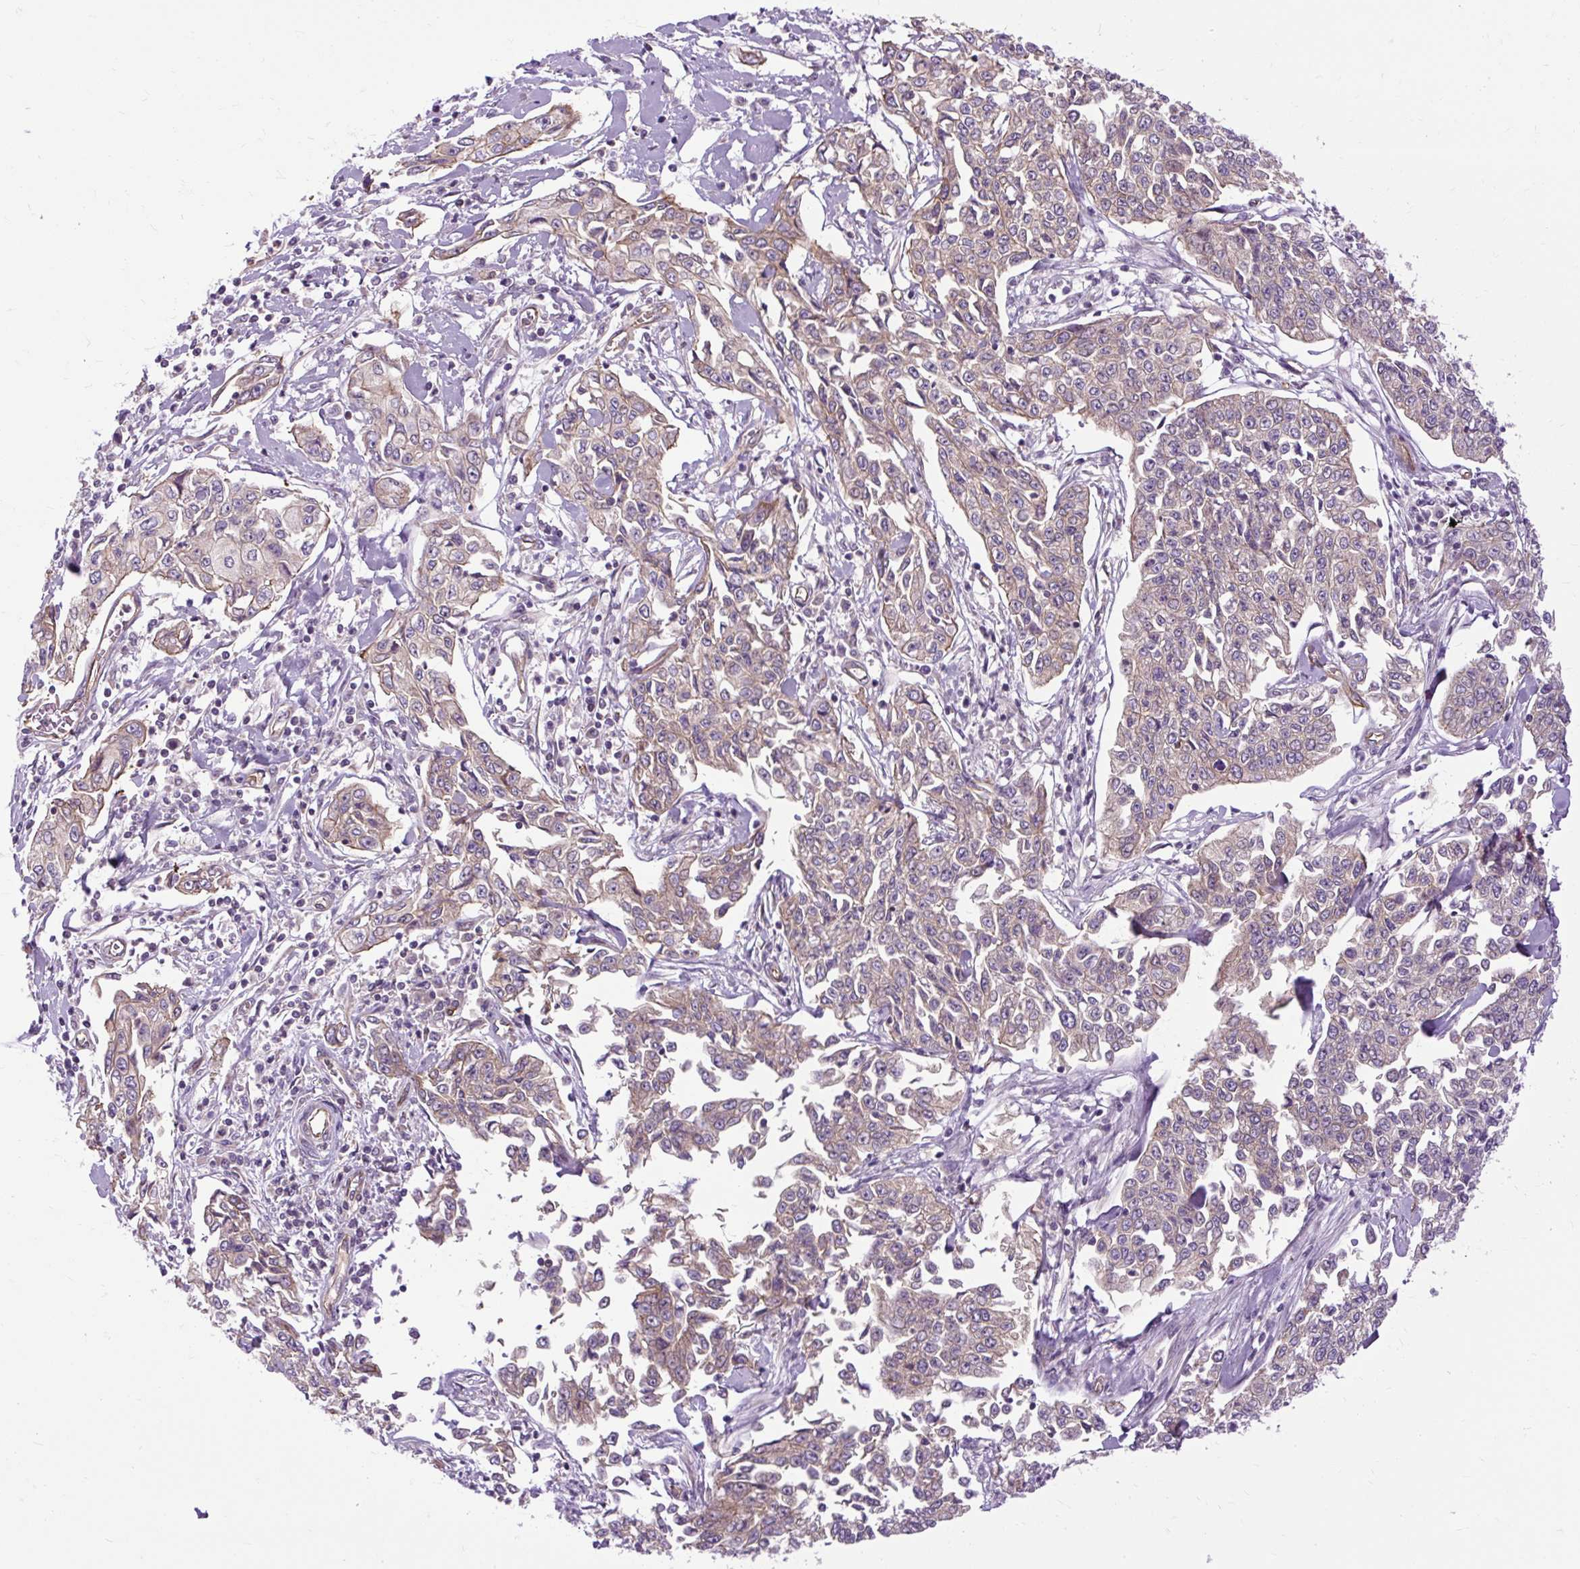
{"staining": {"intensity": "negative", "quantity": "none", "location": "none"}, "tissue": "cervical cancer", "cell_type": "Tumor cells", "image_type": "cancer", "snomed": [{"axis": "morphology", "description": "Squamous cell carcinoma, NOS"}, {"axis": "topography", "description": "Cervix"}], "caption": "The photomicrograph reveals no significant positivity in tumor cells of squamous cell carcinoma (cervical). The staining was performed using DAB (3,3'-diaminobenzidine) to visualize the protein expression in brown, while the nuclei were stained in blue with hematoxylin (Magnification: 20x).", "gene": "CCDC93", "patient": {"sex": "female", "age": 35}}